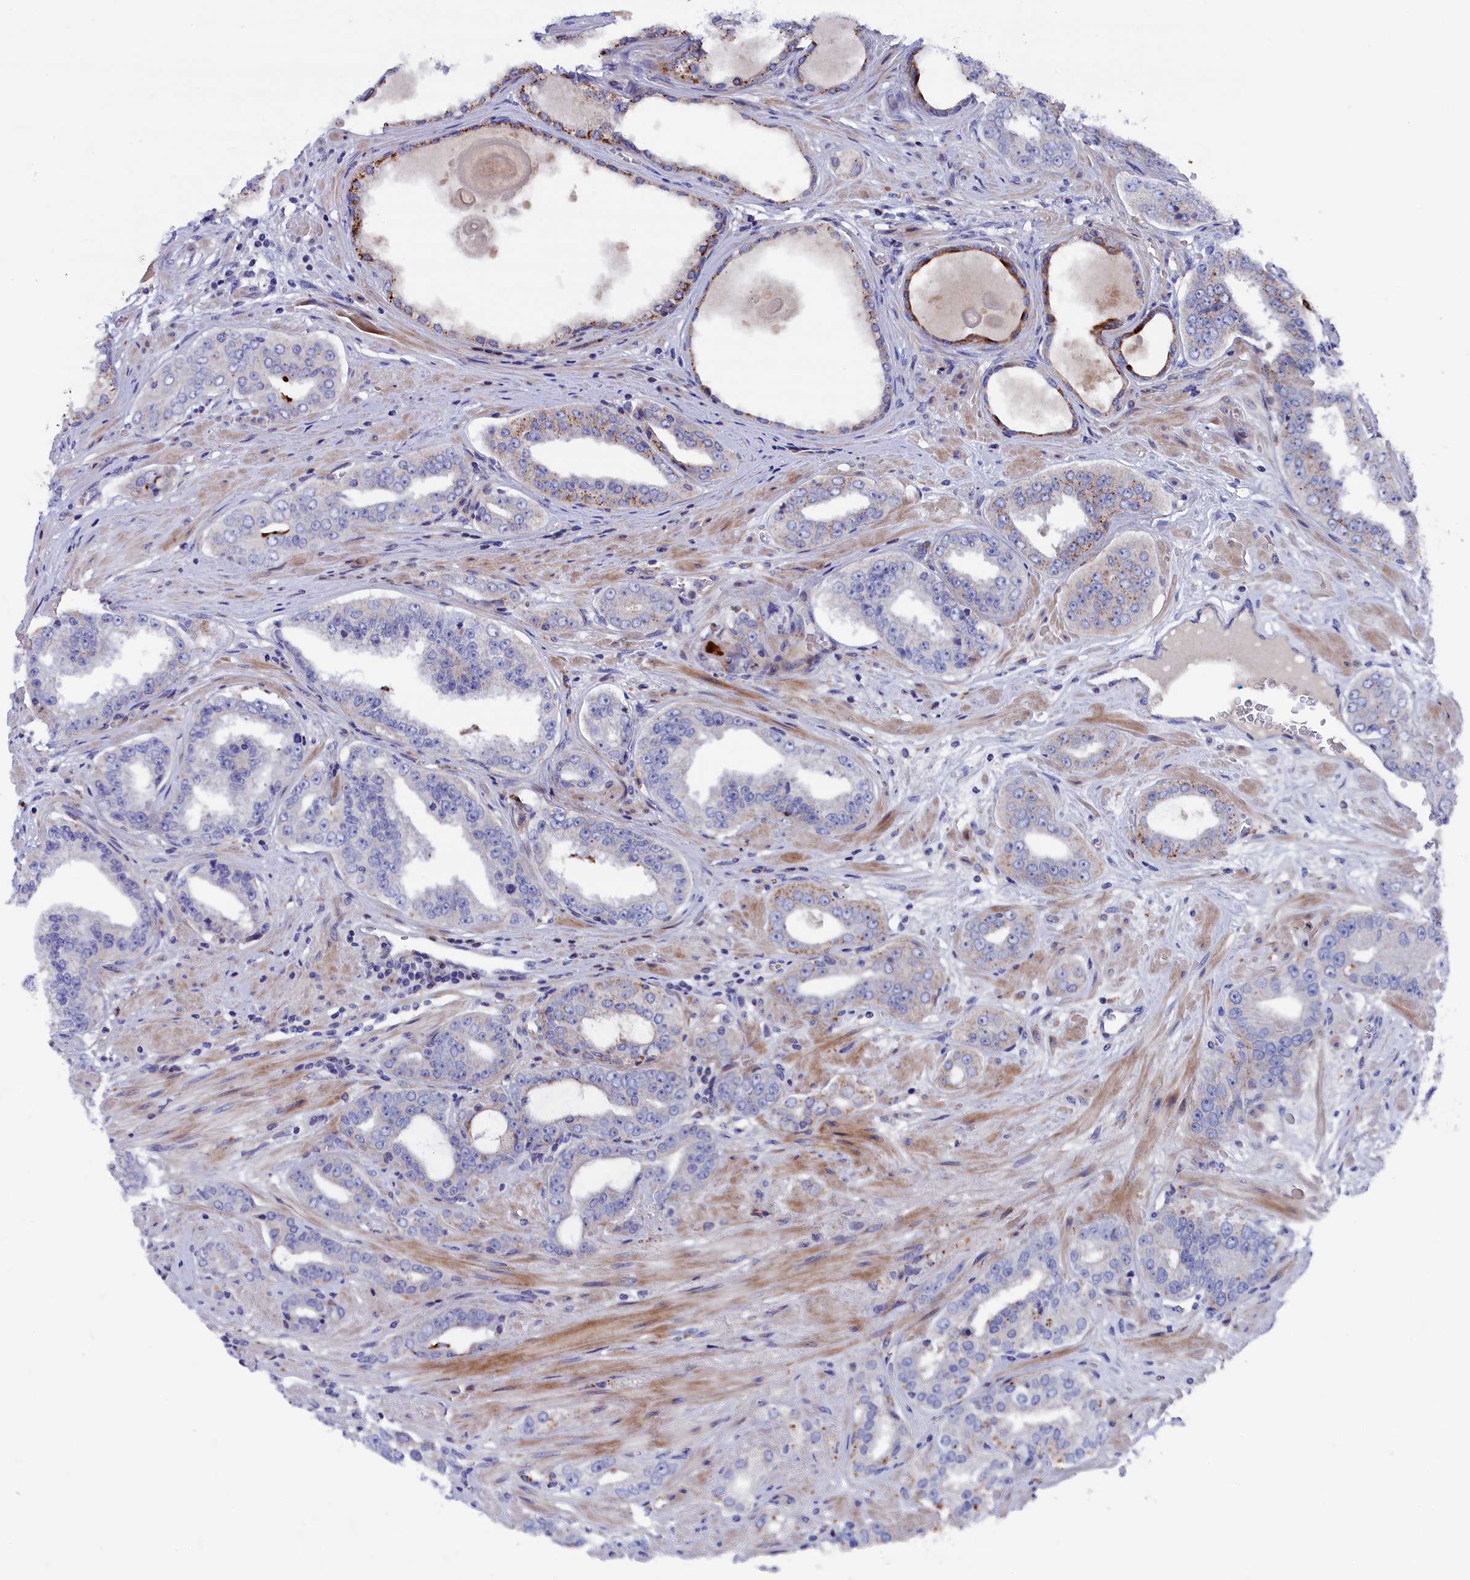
{"staining": {"intensity": "moderate", "quantity": "<25%", "location": "cytoplasmic/membranous"}, "tissue": "prostate cancer", "cell_type": "Tumor cells", "image_type": "cancer", "snomed": [{"axis": "morphology", "description": "Adenocarcinoma, High grade"}, {"axis": "topography", "description": "Prostate"}], "caption": "IHC of human prostate cancer demonstrates low levels of moderate cytoplasmic/membranous expression in about <25% of tumor cells.", "gene": "NUDT7", "patient": {"sex": "male", "age": 71}}